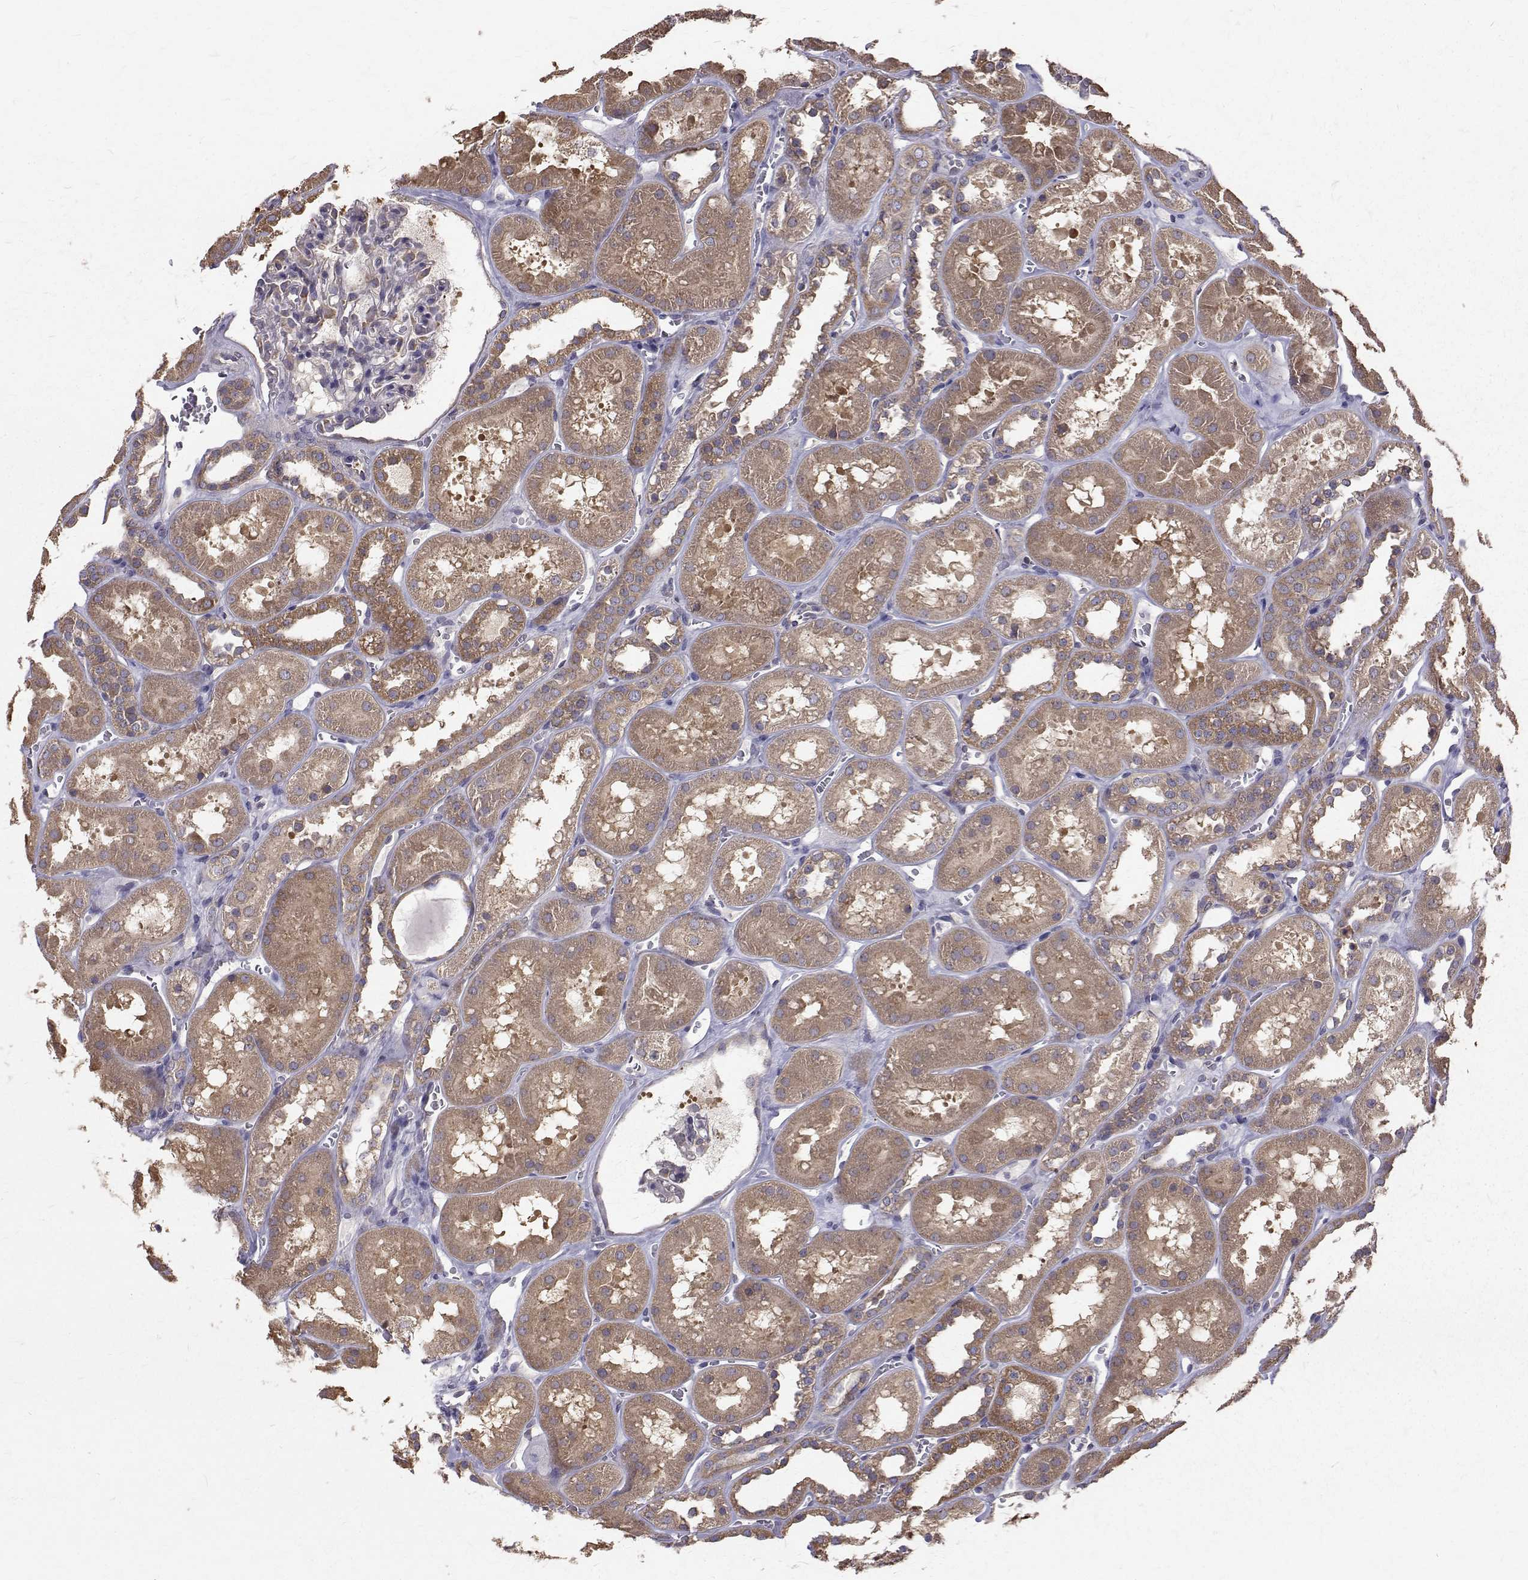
{"staining": {"intensity": "moderate", "quantity": "<25%", "location": "cytoplasmic/membranous"}, "tissue": "kidney", "cell_type": "Cells in glomeruli", "image_type": "normal", "snomed": [{"axis": "morphology", "description": "Normal tissue, NOS"}, {"axis": "topography", "description": "Kidney"}], "caption": "Moderate cytoplasmic/membranous expression is appreciated in approximately <25% of cells in glomeruli in unremarkable kidney.", "gene": "FARSB", "patient": {"sex": "female", "age": 41}}